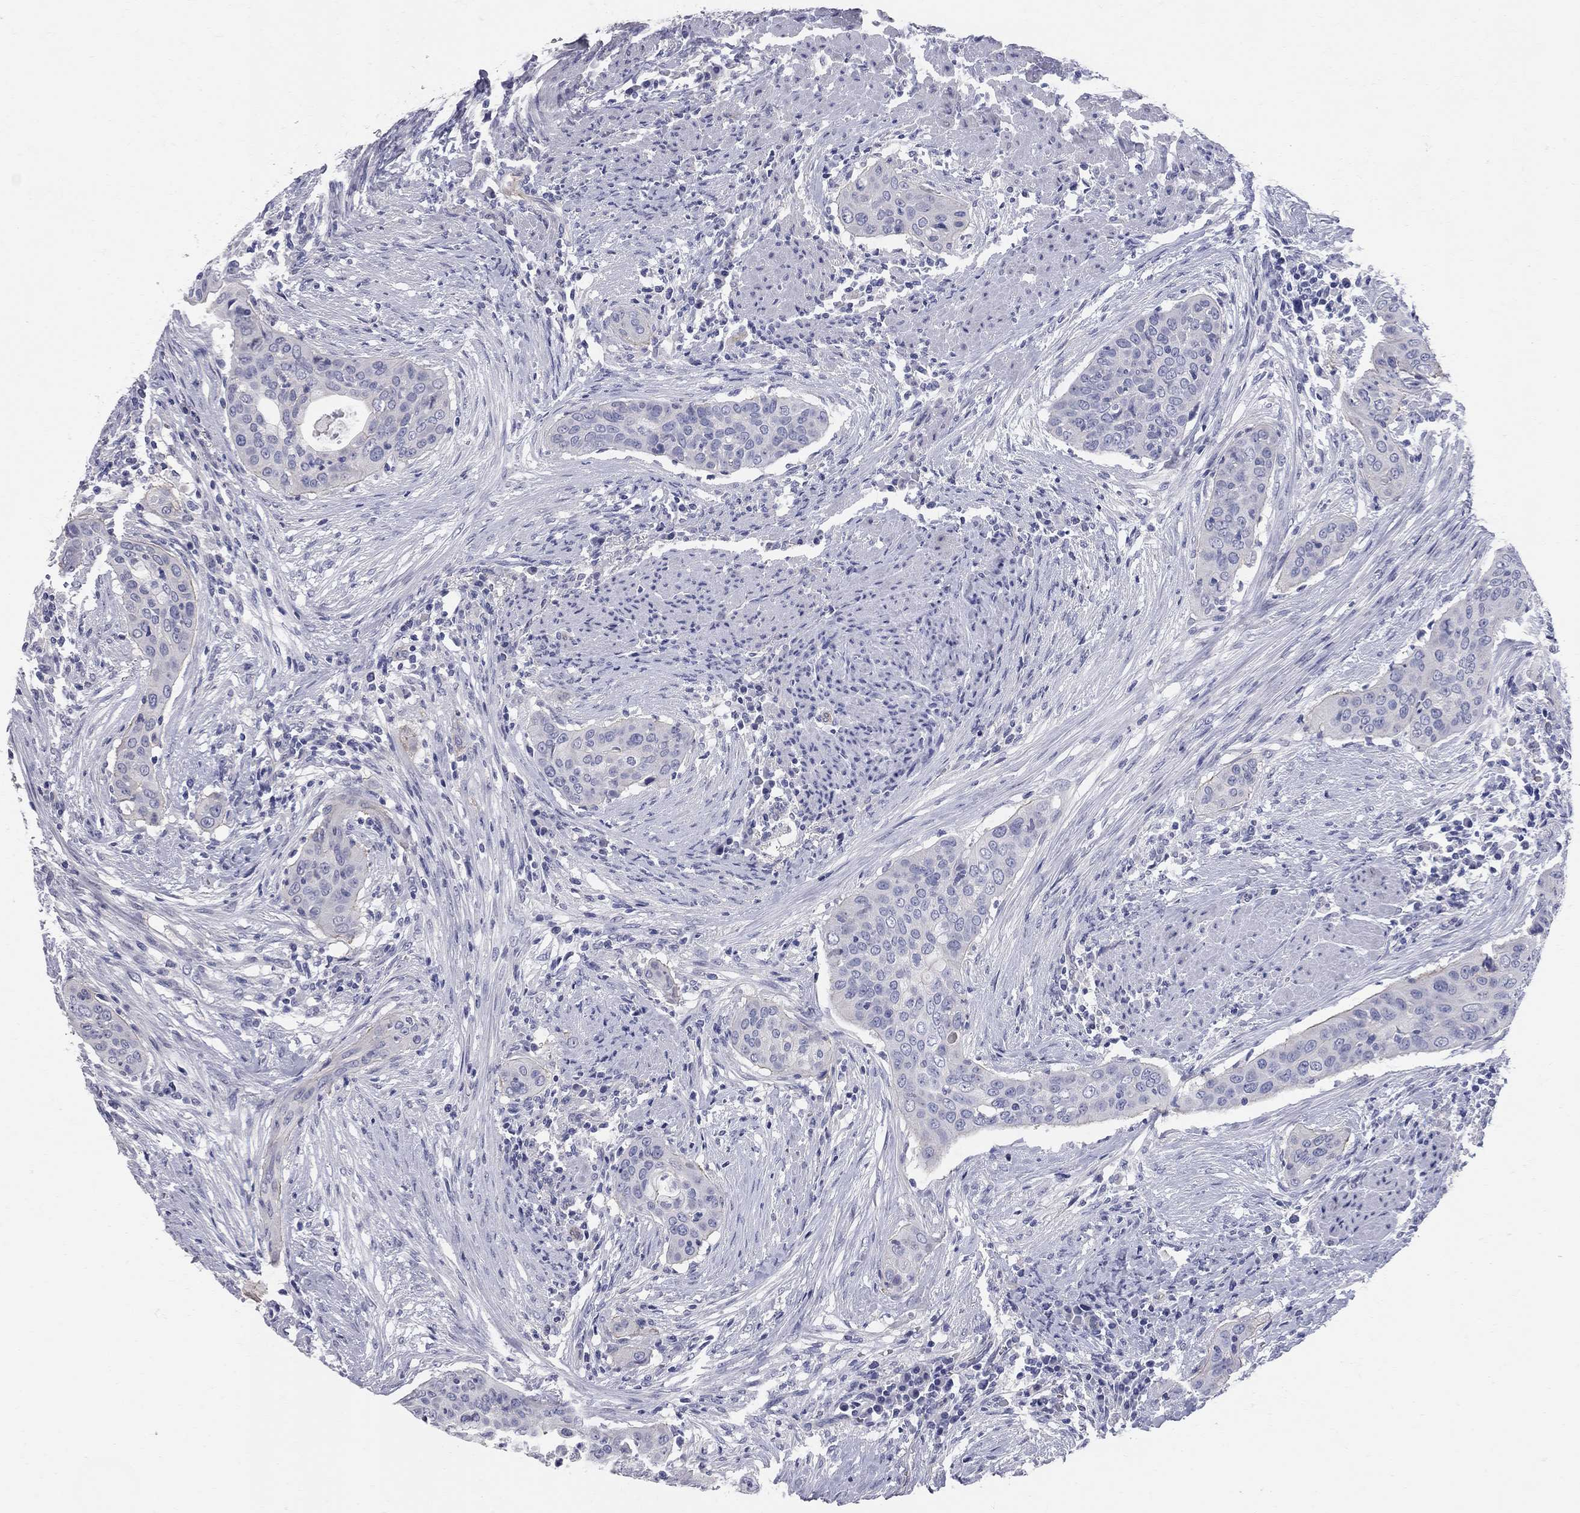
{"staining": {"intensity": "negative", "quantity": "none", "location": "none"}, "tissue": "urothelial cancer", "cell_type": "Tumor cells", "image_type": "cancer", "snomed": [{"axis": "morphology", "description": "Urothelial carcinoma, High grade"}, {"axis": "topography", "description": "Urinary bladder"}], "caption": "Immunohistochemical staining of human urothelial cancer displays no significant positivity in tumor cells.", "gene": "AOX1", "patient": {"sex": "male", "age": 82}}